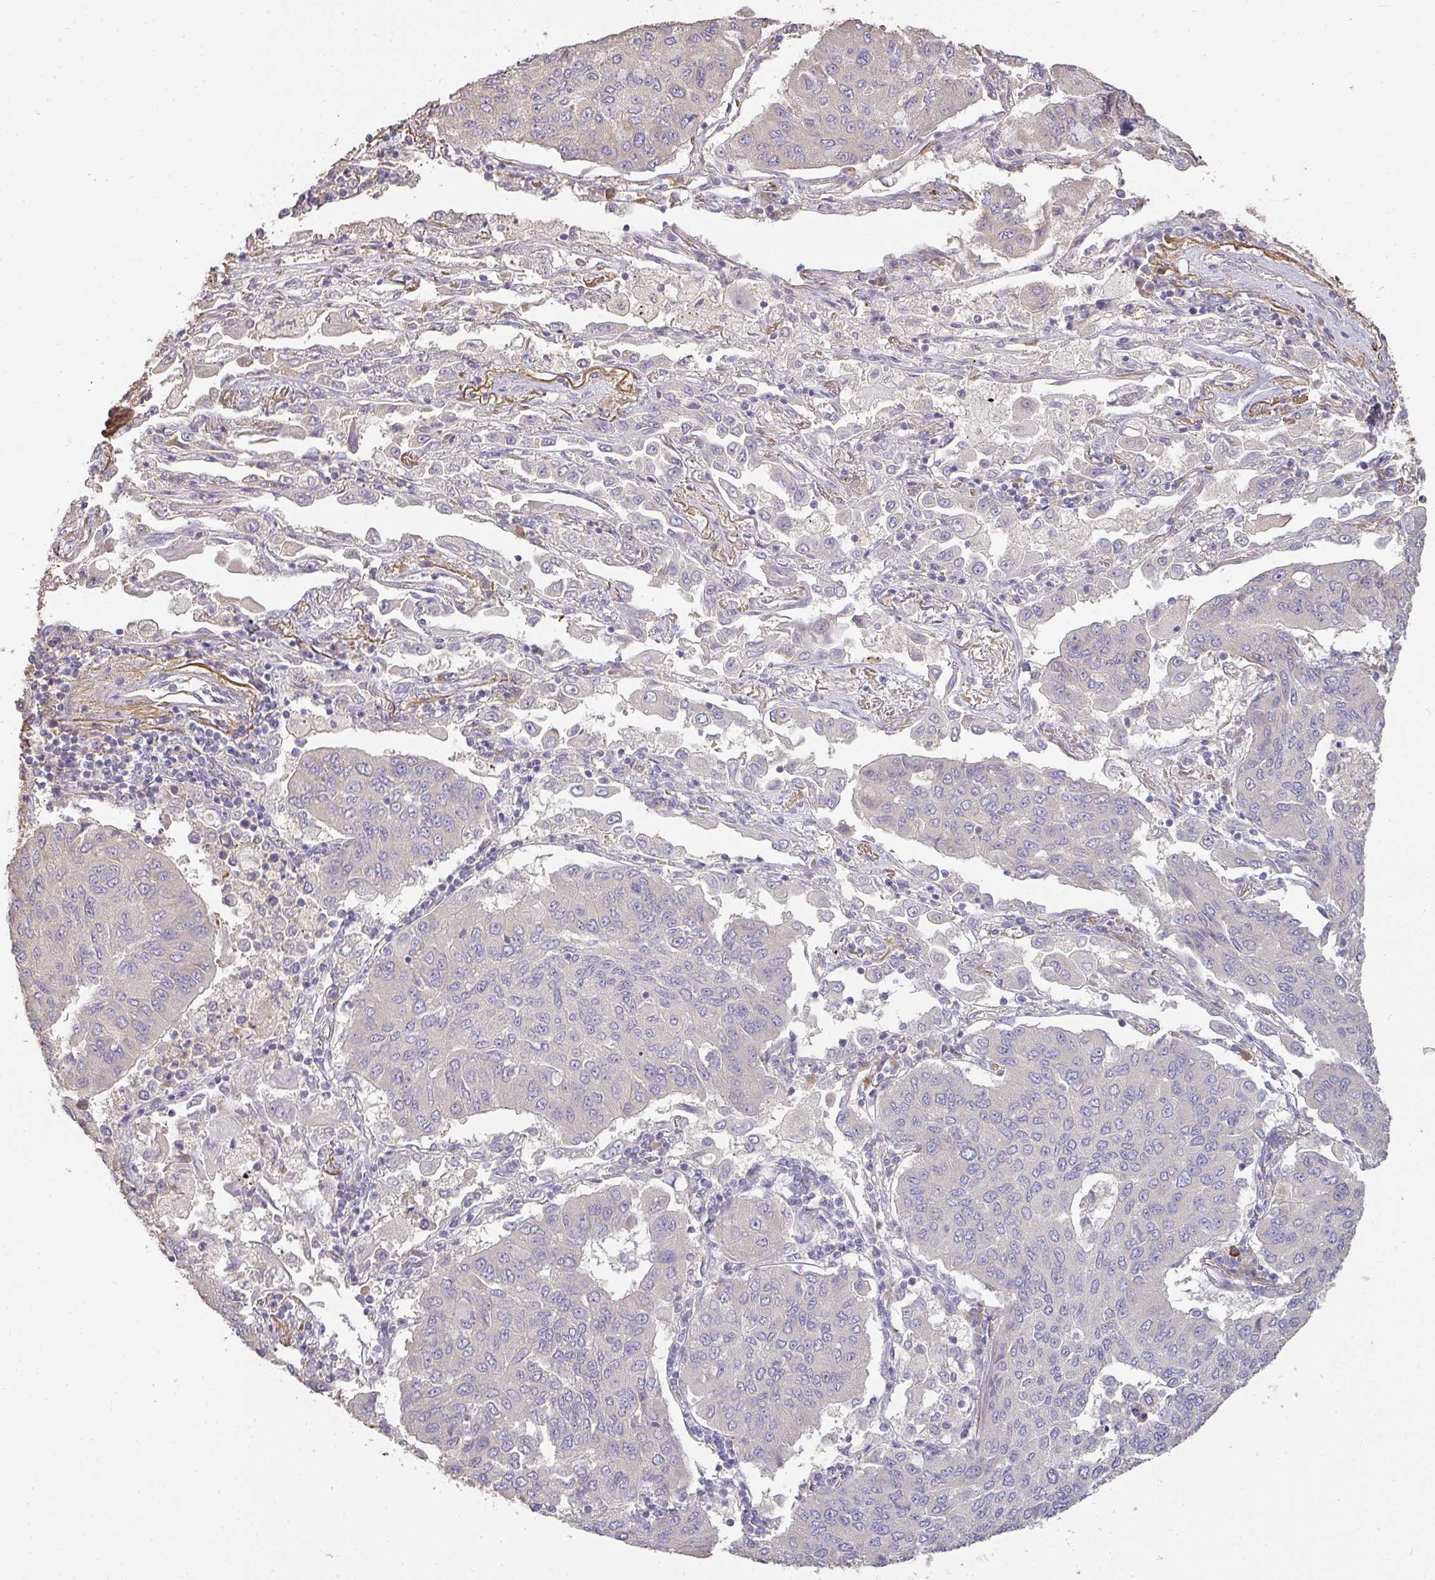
{"staining": {"intensity": "negative", "quantity": "none", "location": "none"}, "tissue": "lung cancer", "cell_type": "Tumor cells", "image_type": "cancer", "snomed": [{"axis": "morphology", "description": "Squamous cell carcinoma, NOS"}, {"axis": "topography", "description": "Lung"}], "caption": "A high-resolution photomicrograph shows IHC staining of lung cancer, which displays no significant staining in tumor cells.", "gene": "BRINP3", "patient": {"sex": "male", "age": 74}}